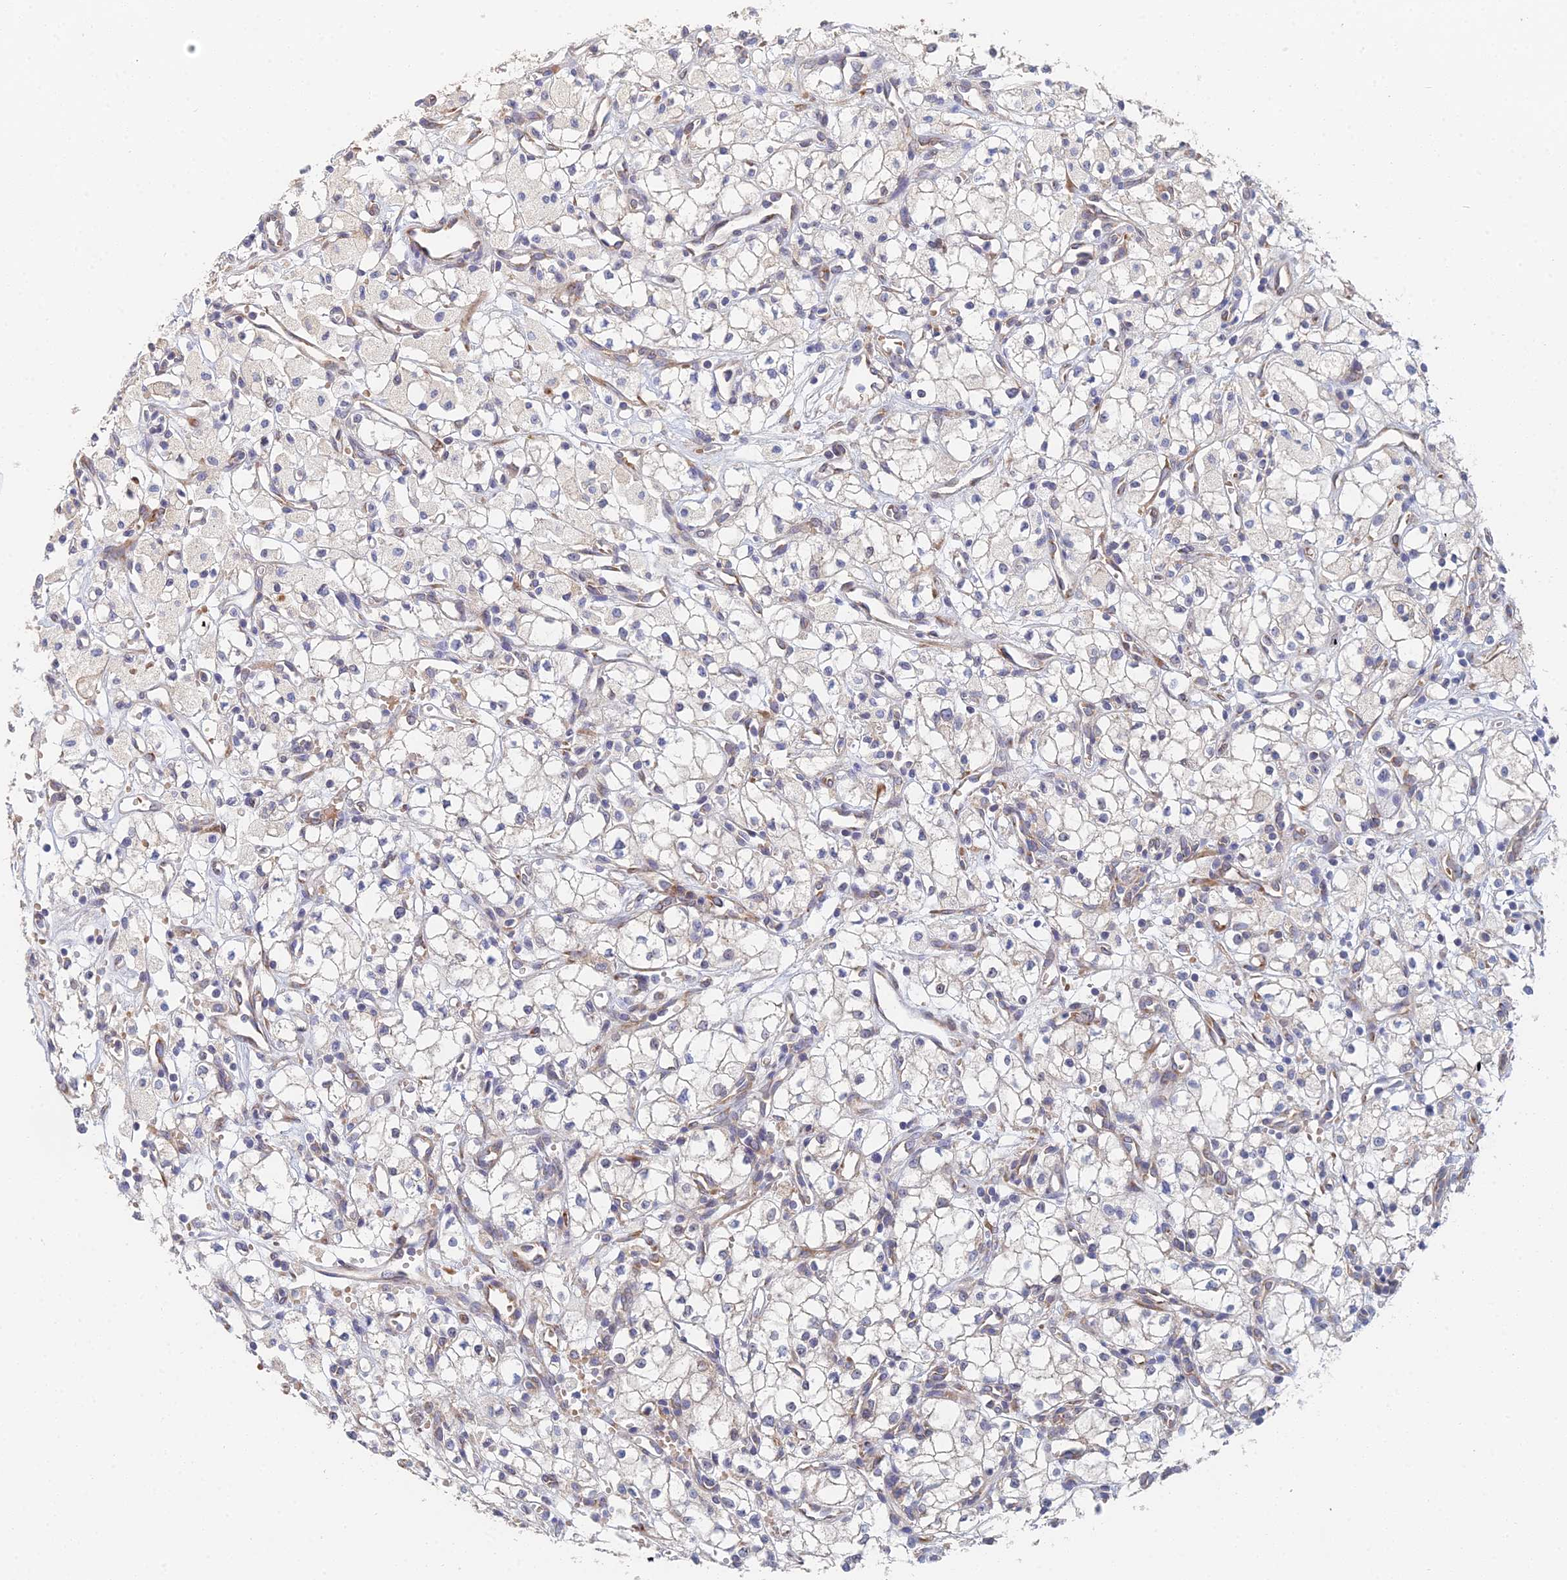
{"staining": {"intensity": "negative", "quantity": "none", "location": "none"}, "tissue": "renal cancer", "cell_type": "Tumor cells", "image_type": "cancer", "snomed": [{"axis": "morphology", "description": "Adenocarcinoma, NOS"}, {"axis": "topography", "description": "Kidney"}], "caption": "This is an immunohistochemistry image of human renal cancer. There is no staining in tumor cells.", "gene": "ELOF1", "patient": {"sex": "male", "age": 59}}